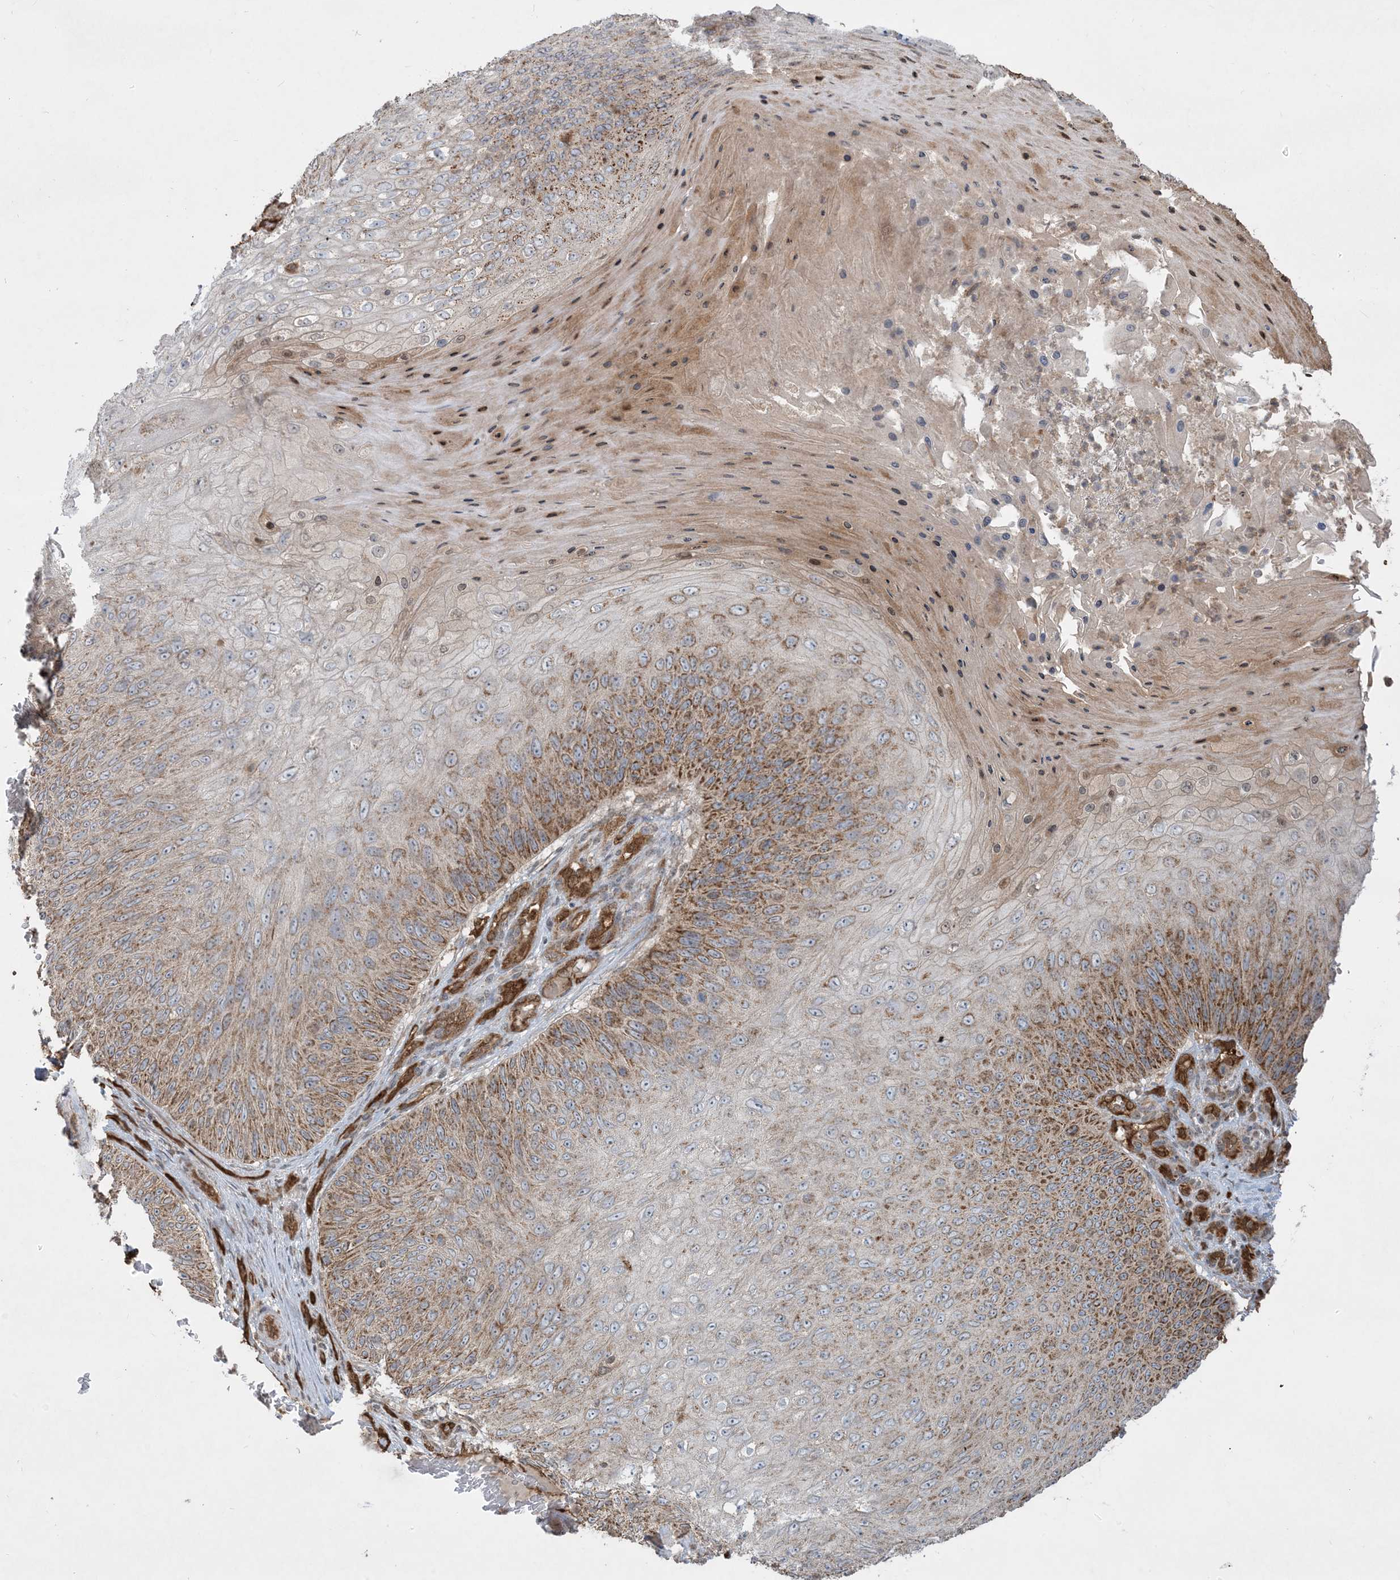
{"staining": {"intensity": "moderate", "quantity": "25%-75%", "location": "cytoplasmic/membranous"}, "tissue": "skin cancer", "cell_type": "Tumor cells", "image_type": "cancer", "snomed": [{"axis": "morphology", "description": "Squamous cell carcinoma, NOS"}, {"axis": "topography", "description": "Skin"}], "caption": "This is a micrograph of immunohistochemistry (IHC) staining of skin cancer, which shows moderate positivity in the cytoplasmic/membranous of tumor cells.", "gene": "PPM1F", "patient": {"sex": "female", "age": 88}}